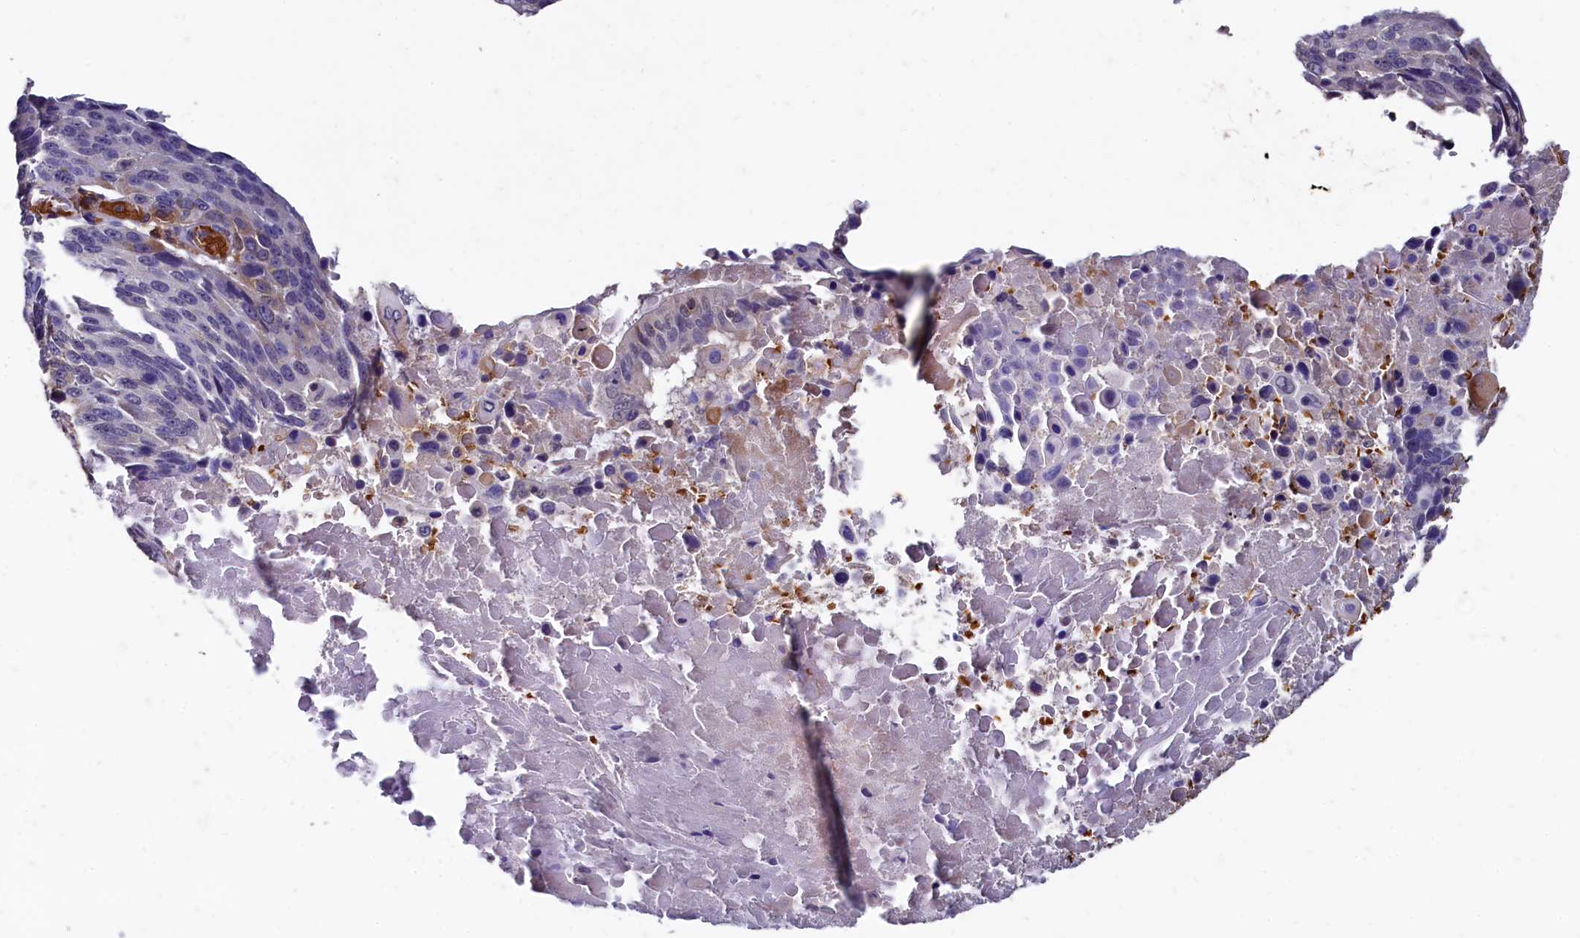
{"staining": {"intensity": "negative", "quantity": "none", "location": "none"}, "tissue": "lung cancer", "cell_type": "Tumor cells", "image_type": "cancer", "snomed": [{"axis": "morphology", "description": "Squamous cell carcinoma, NOS"}, {"axis": "topography", "description": "Lung"}], "caption": "This is a histopathology image of immunohistochemistry (IHC) staining of squamous cell carcinoma (lung), which shows no positivity in tumor cells.", "gene": "CSTPP1", "patient": {"sex": "male", "age": 66}}